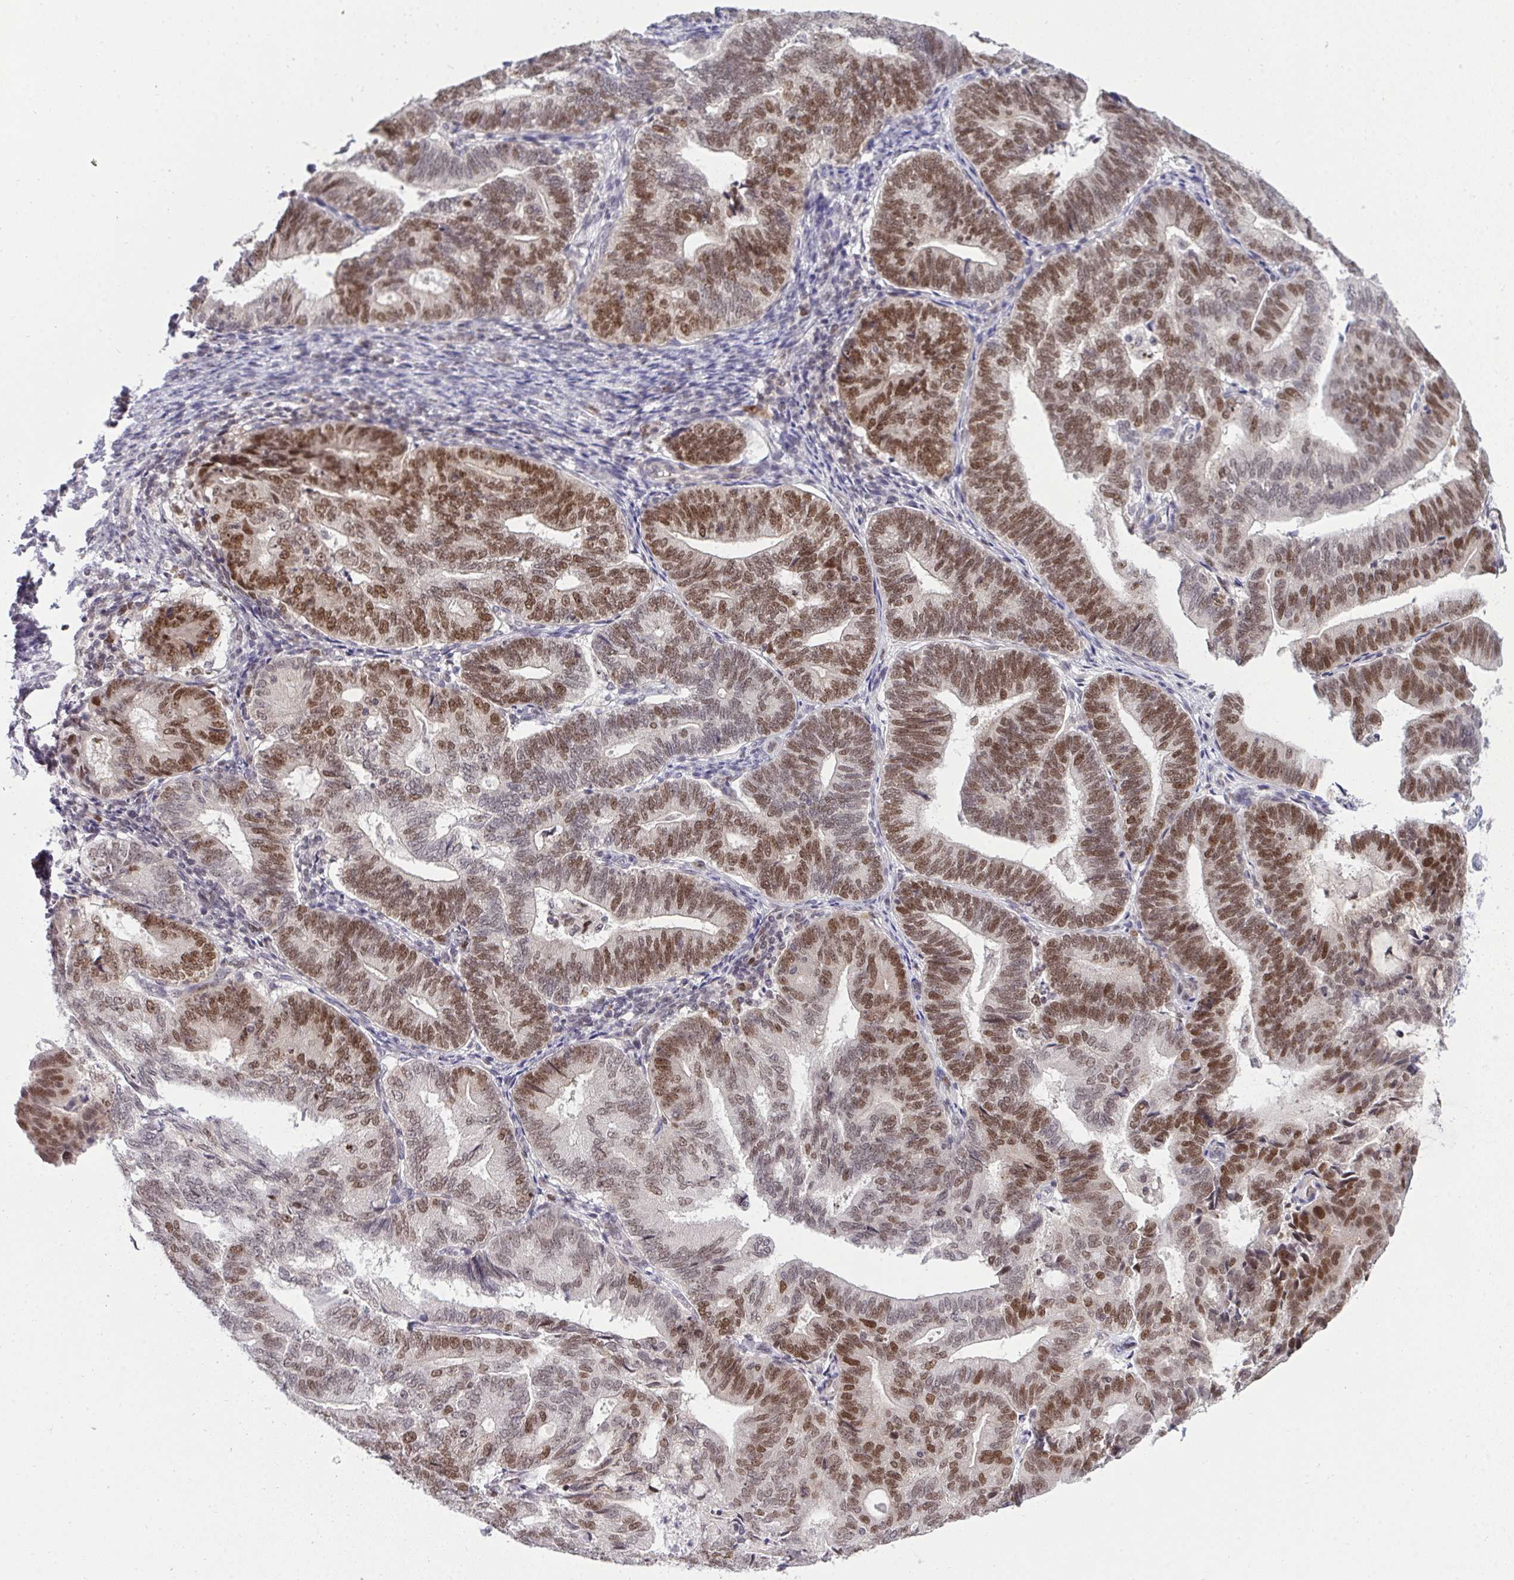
{"staining": {"intensity": "moderate", "quantity": "25%-75%", "location": "nuclear"}, "tissue": "endometrial cancer", "cell_type": "Tumor cells", "image_type": "cancer", "snomed": [{"axis": "morphology", "description": "Adenocarcinoma, NOS"}, {"axis": "topography", "description": "Endometrium"}], "caption": "Protein staining of endometrial adenocarcinoma tissue displays moderate nuclear positivity in approximately 25%-75% of tumor cells.", "gene": "RFC4", "patient": {"sex": "female", "age": 70}}